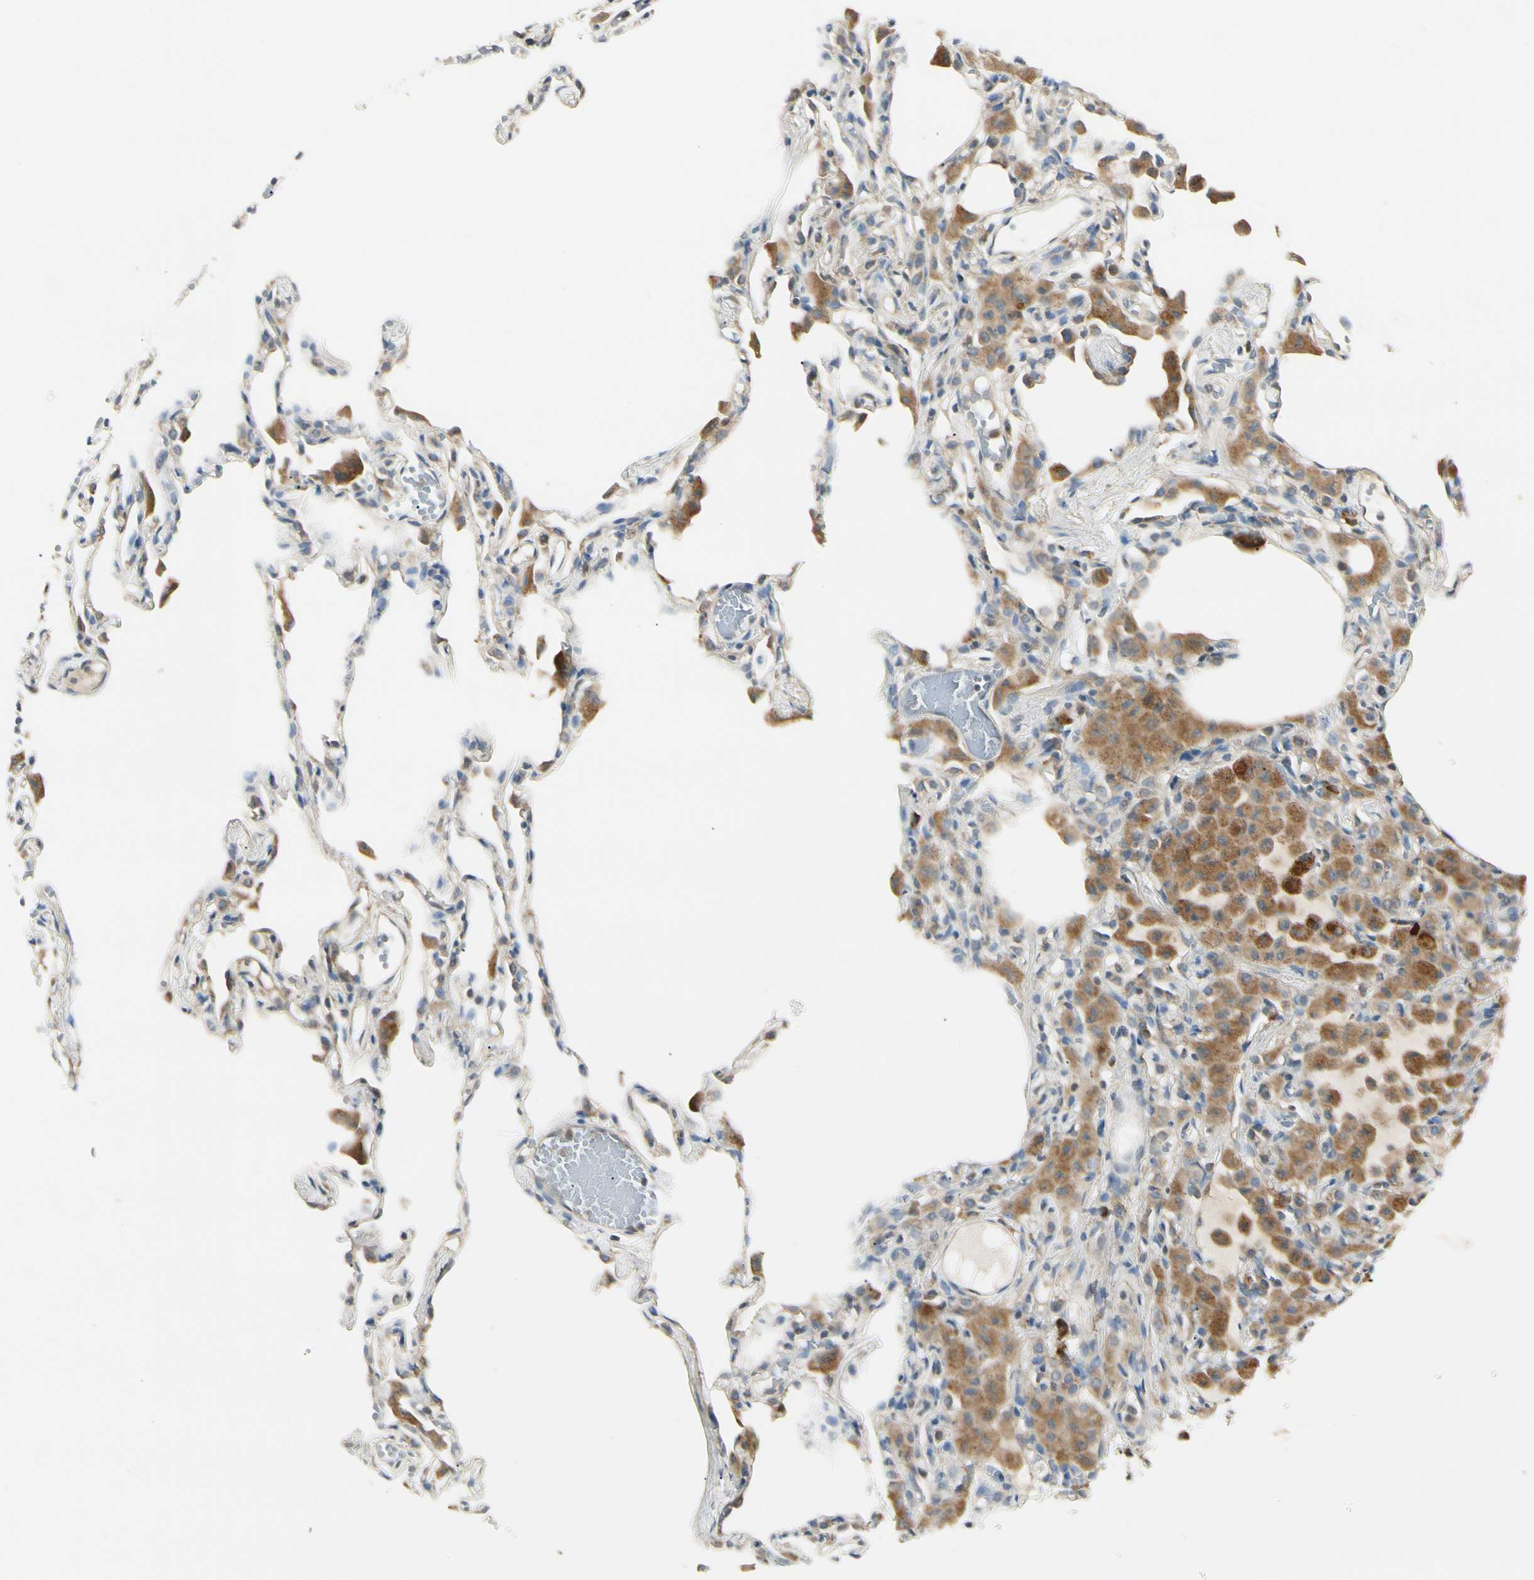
{"staining": {"intensity": "weak", "quantity": "25%-75%", "location": "cytoplasmic/membranous"}, "tissue": "lung", "cell_type": "Alveolar cells", "image_type": "normal", "snomed": [{"axis": "morphology", "description": "Normal tissue, NOS"}, {"axis": "topography", "description": "Lung"}], "caption": "Protein expression analysis of benign lung shows weak cytoplasmic/membranous expression in approximately 25%-75% of alveolar cells.", "gene": "NME1", "patient": {"sex": "female", "age": 49}}